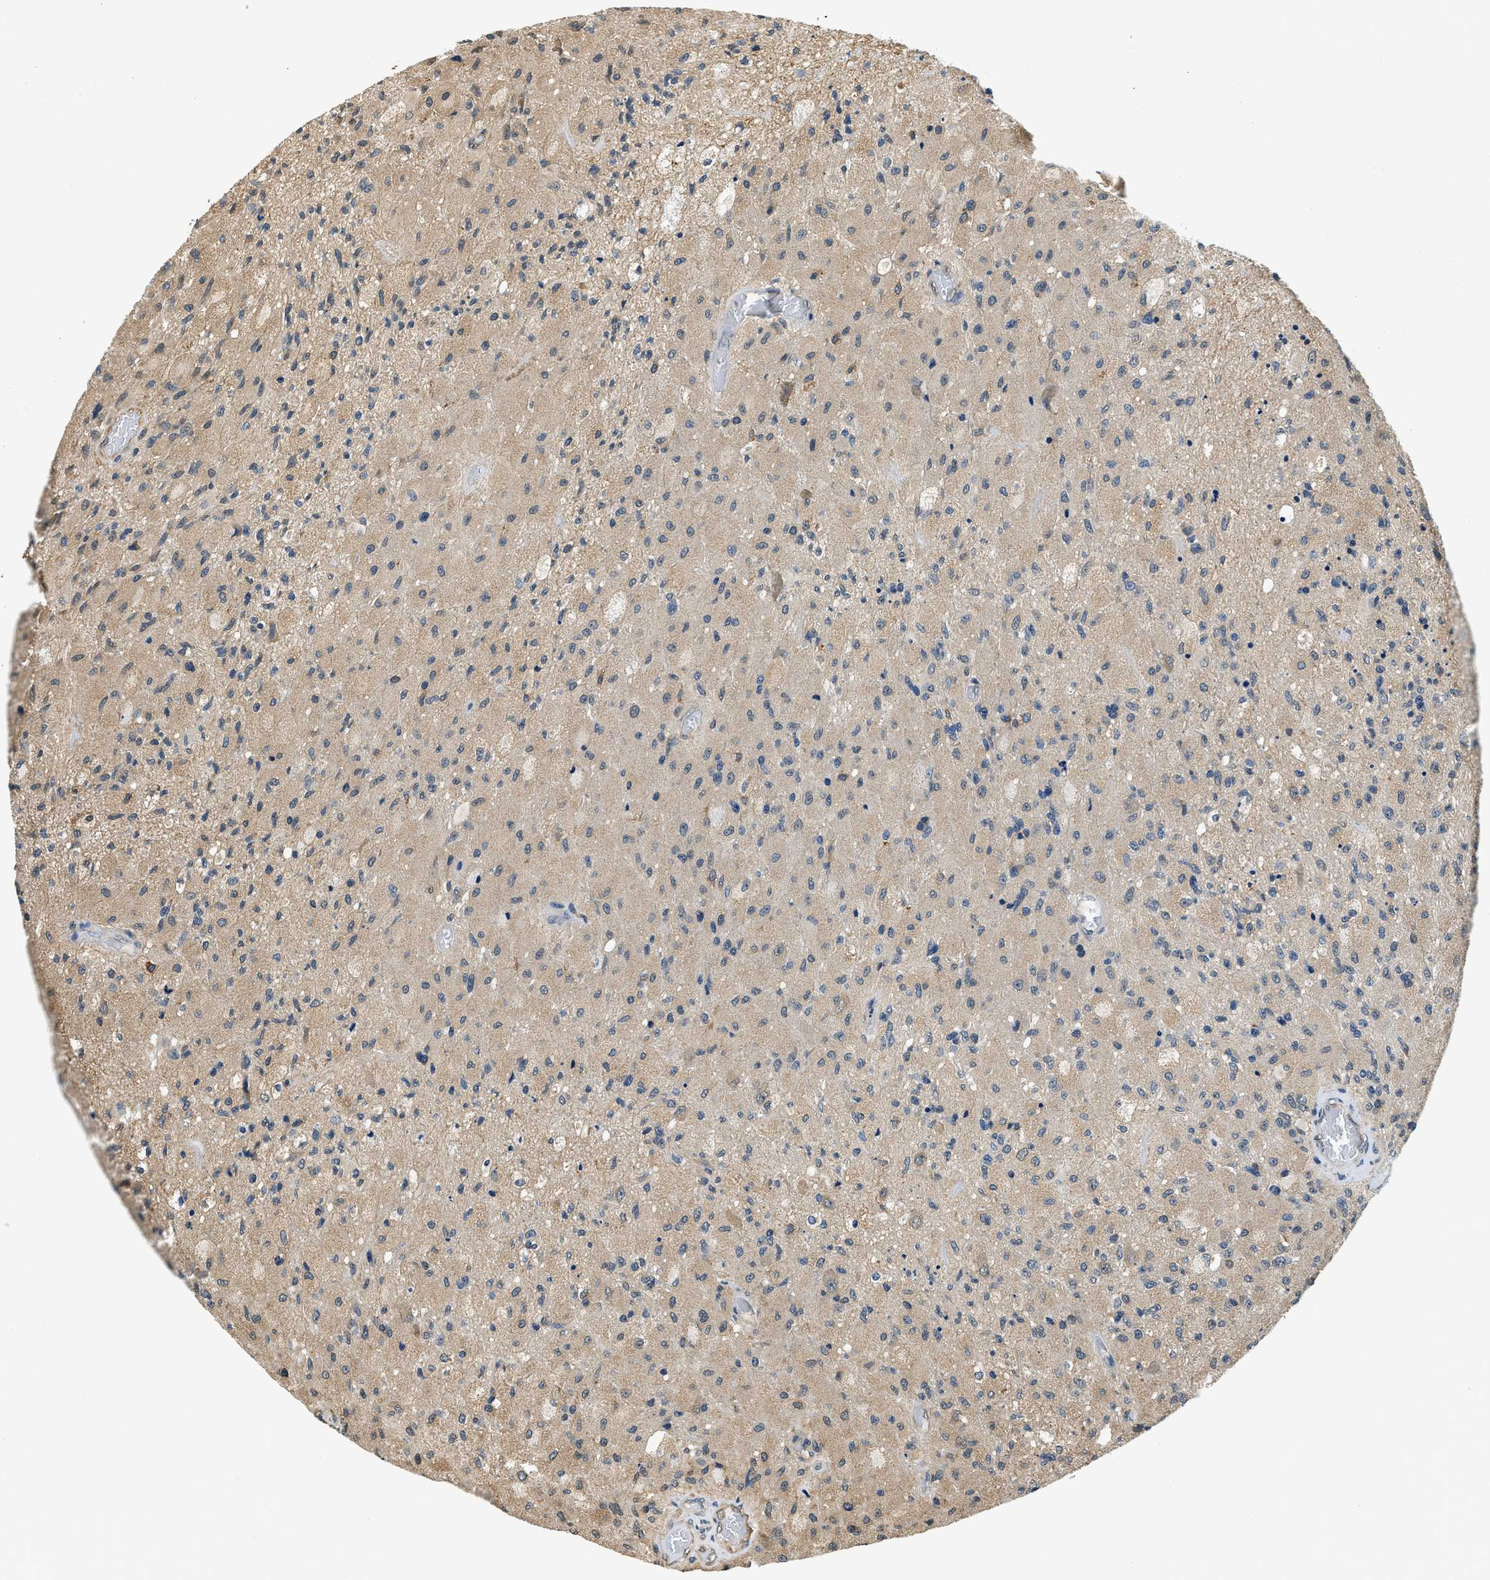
{"staining": {"intensity": "weak", "quantity": ">75%", "location": "cytoplasmic/membranous"}, "tissue": "glioma", "cell_type": "Tumor cells", "image_type": "cancer", "snomed": [{"axis": "morphology", "description": "Normal tissue, NOS"}, {"axis": "morphology", "description": "Glioma, malignant, High grade"}, {"axis": "topography", "description": "Cerebral cortex"}], "caption": "Human glioma stained with a brown dye displays weak cytoplasmic/membranous positive staining in about >75% of tumor cells.", "gene": "BCL7C", "patient": {"sex": "male", "age": 77}}